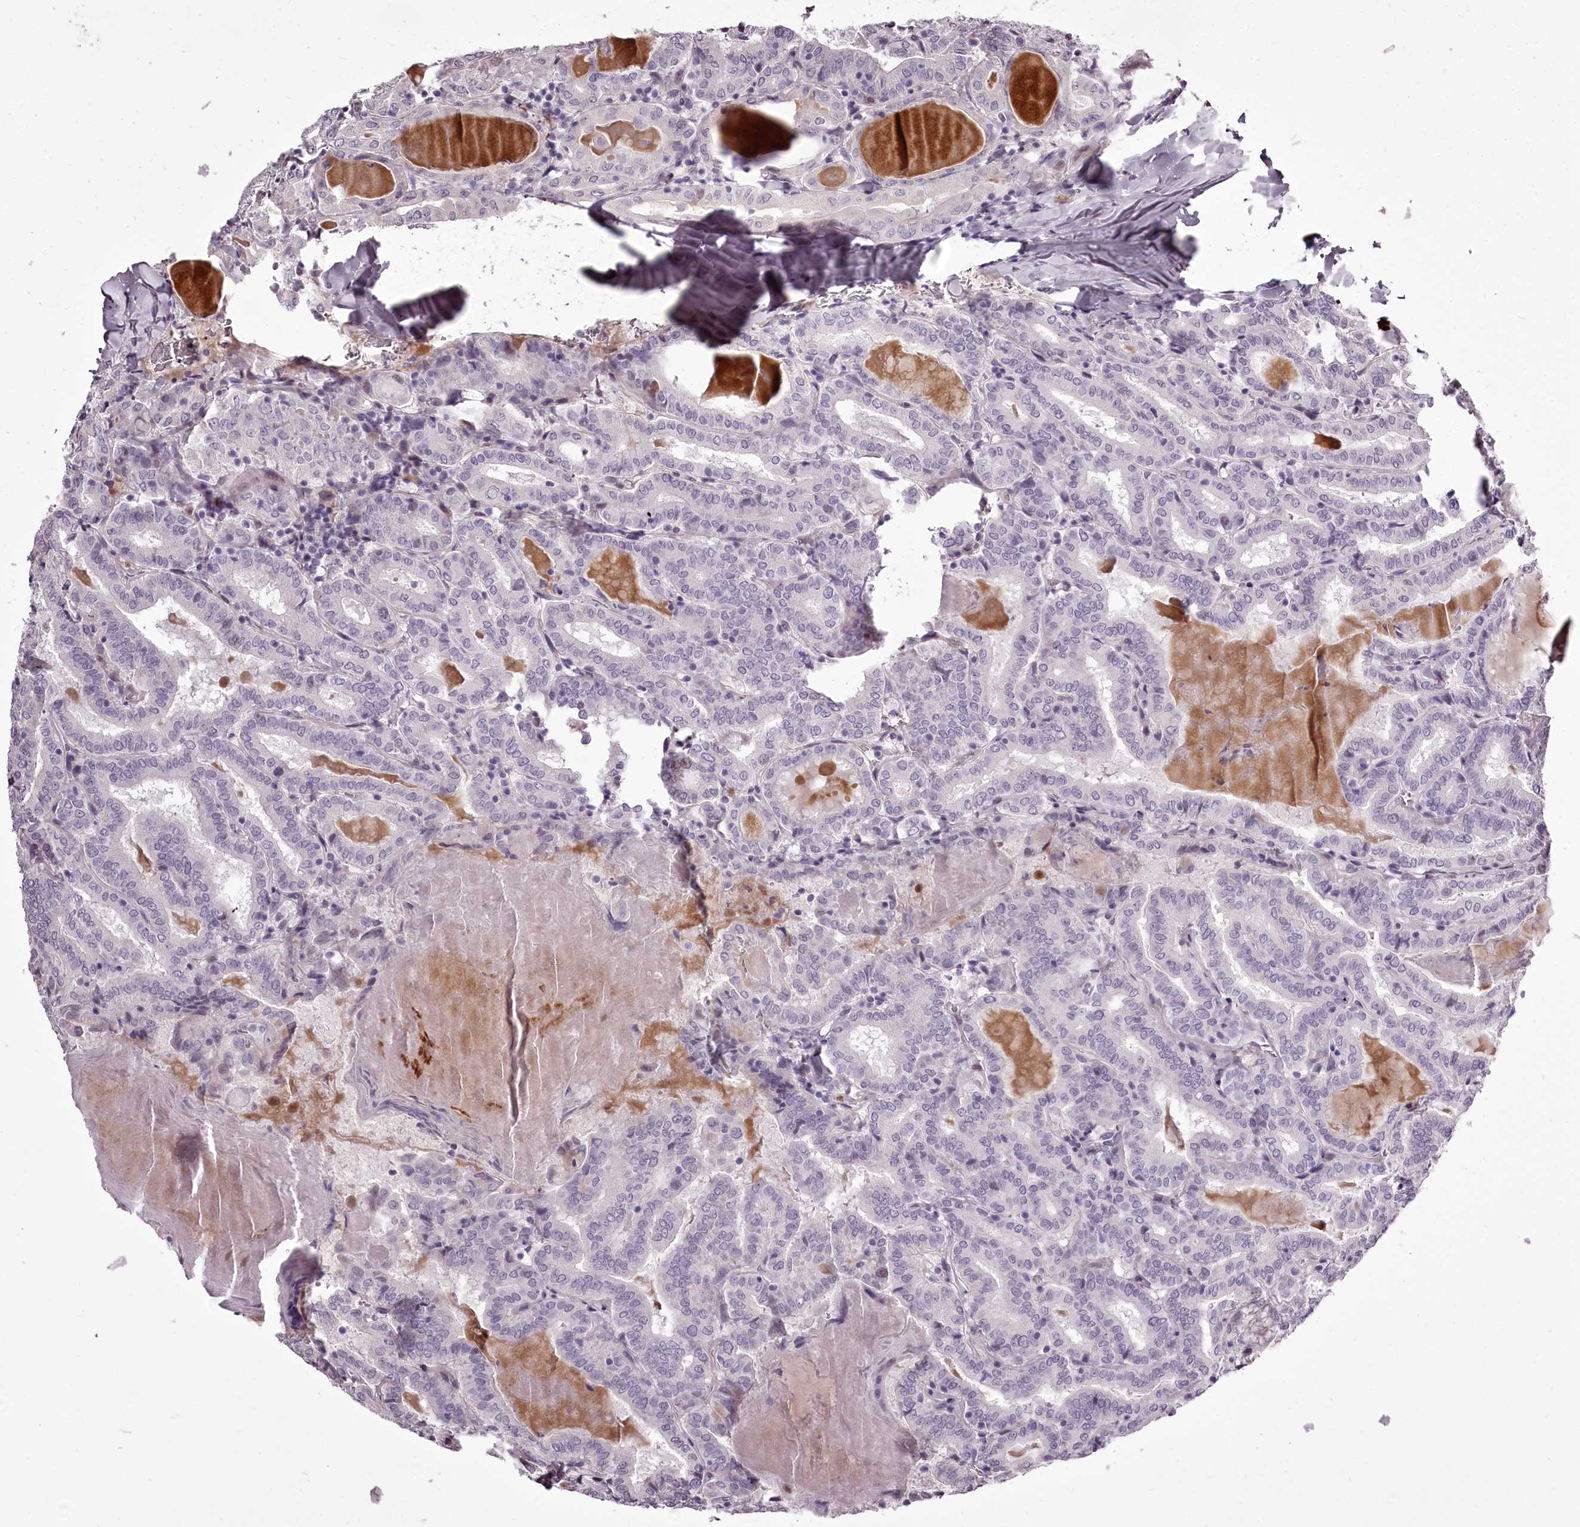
{"staining": {"intensity": "negative", "quantity": "none", "location": "none"}, "tissue": "thyroid cancer", "cell_type": "Tumor cells", "image_type": "cancer", "snomed": [{"axis": "morphology", "description": "Papillary adenocarcinoma, NOS"}, {"axis": "topography", "description": "Thyroid gland"}], "caption": "A micrograph of human papillary adenocarcinoma (thyroid) is negative for staining in tumor cells.", "gene": "C1orf56", "patient": {"sex": "female", "age": 72}}